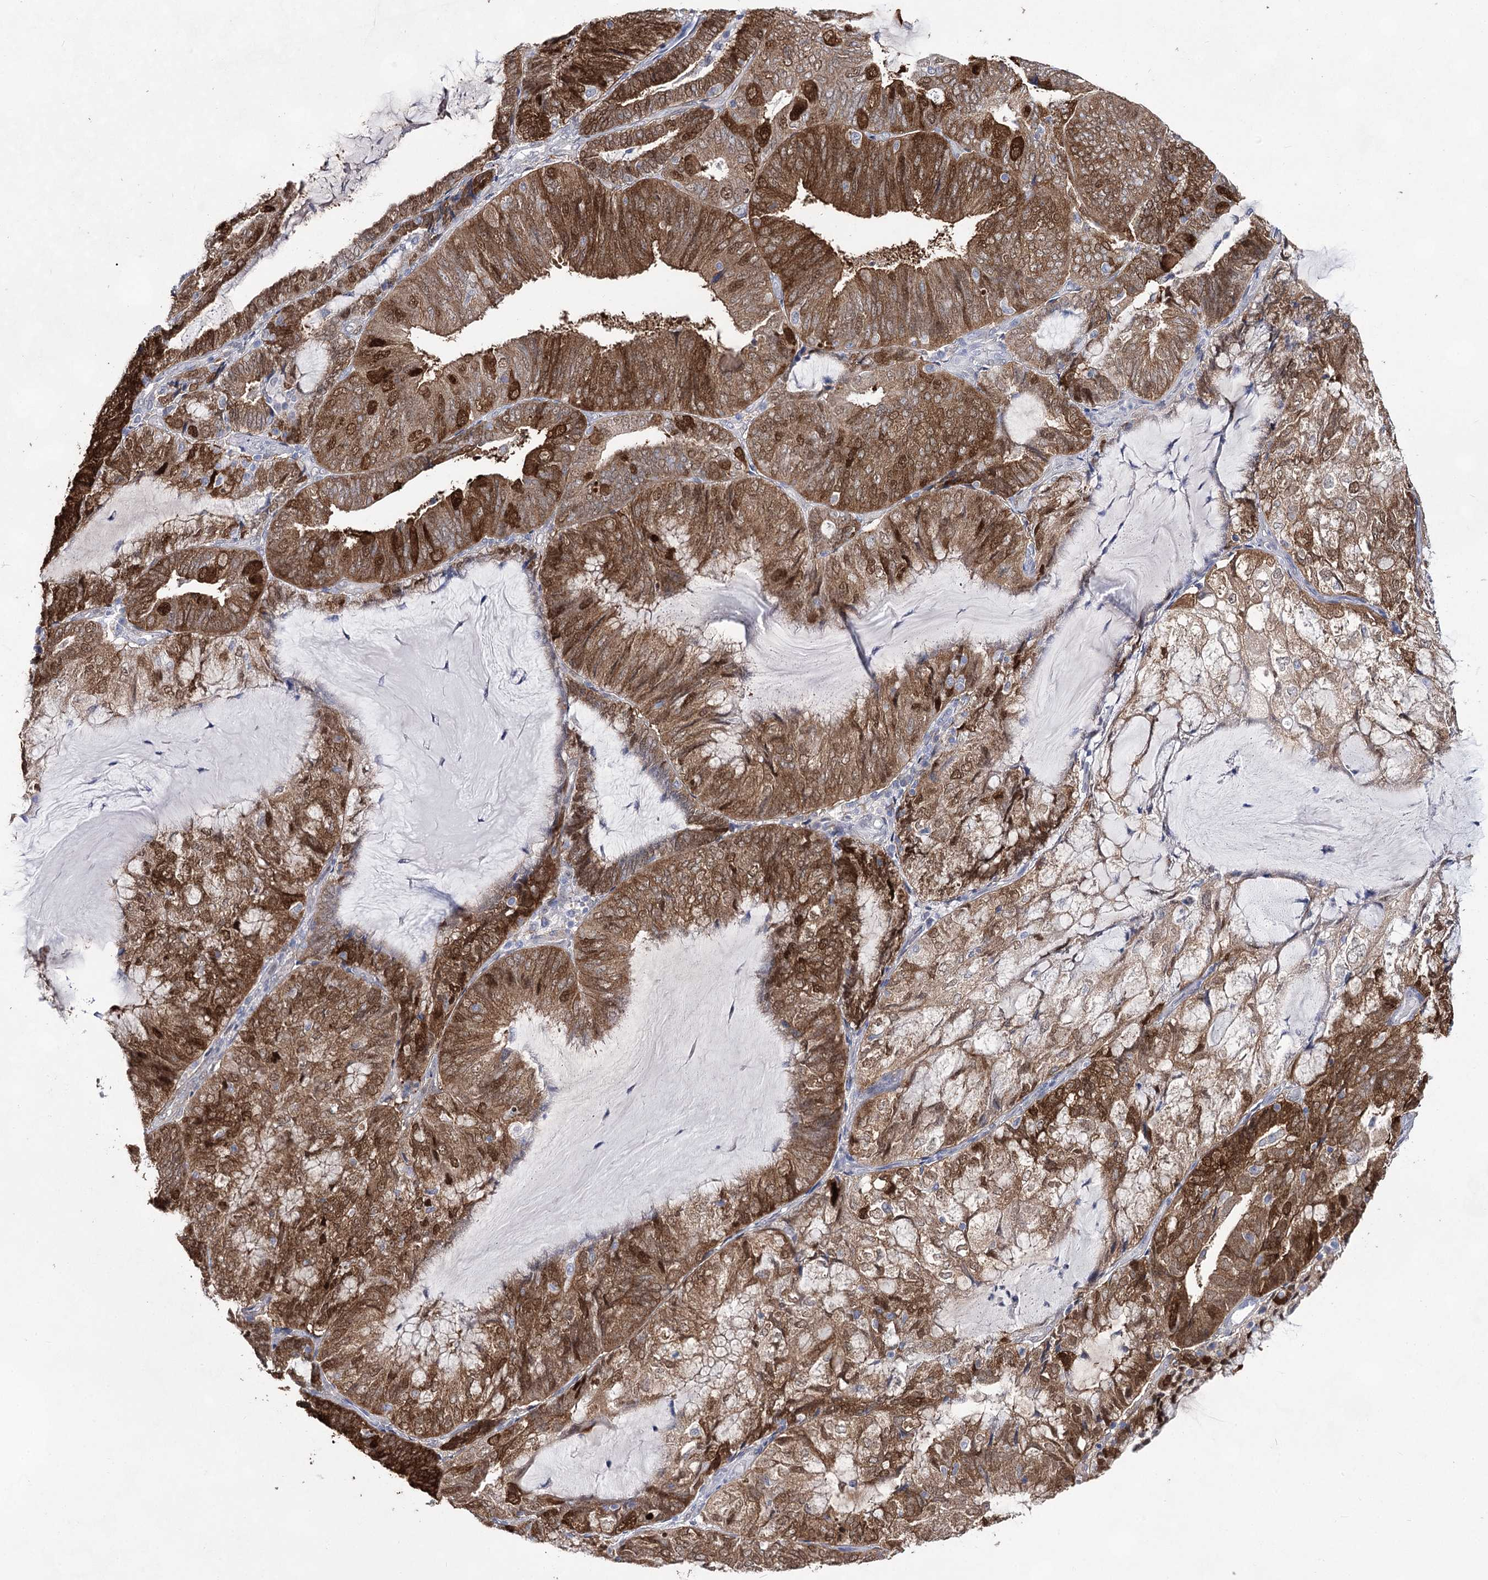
{"staining": {"intensity": "strong", "quantity": ">75%", "location": "cytoplasmic/membranous,nuclear"}, "tissue": "endometrial cancer", "cell_type": "Tumor cells", "image_type": "cancer", "snomed": [{"axis": "morphology", "description": "Adenocarcinoma, NOS"}, {"axis": "topography", "description": "Endometrium"}], "caption": "Tumor cells reveal high levels of strong cytoplasmic/membranous and nuclear expression in about >75% of cells in human endometrial cancer (adenocarcinoma).", "gene": "UGDH", "patient": {"sex": "female", "age": 81}}